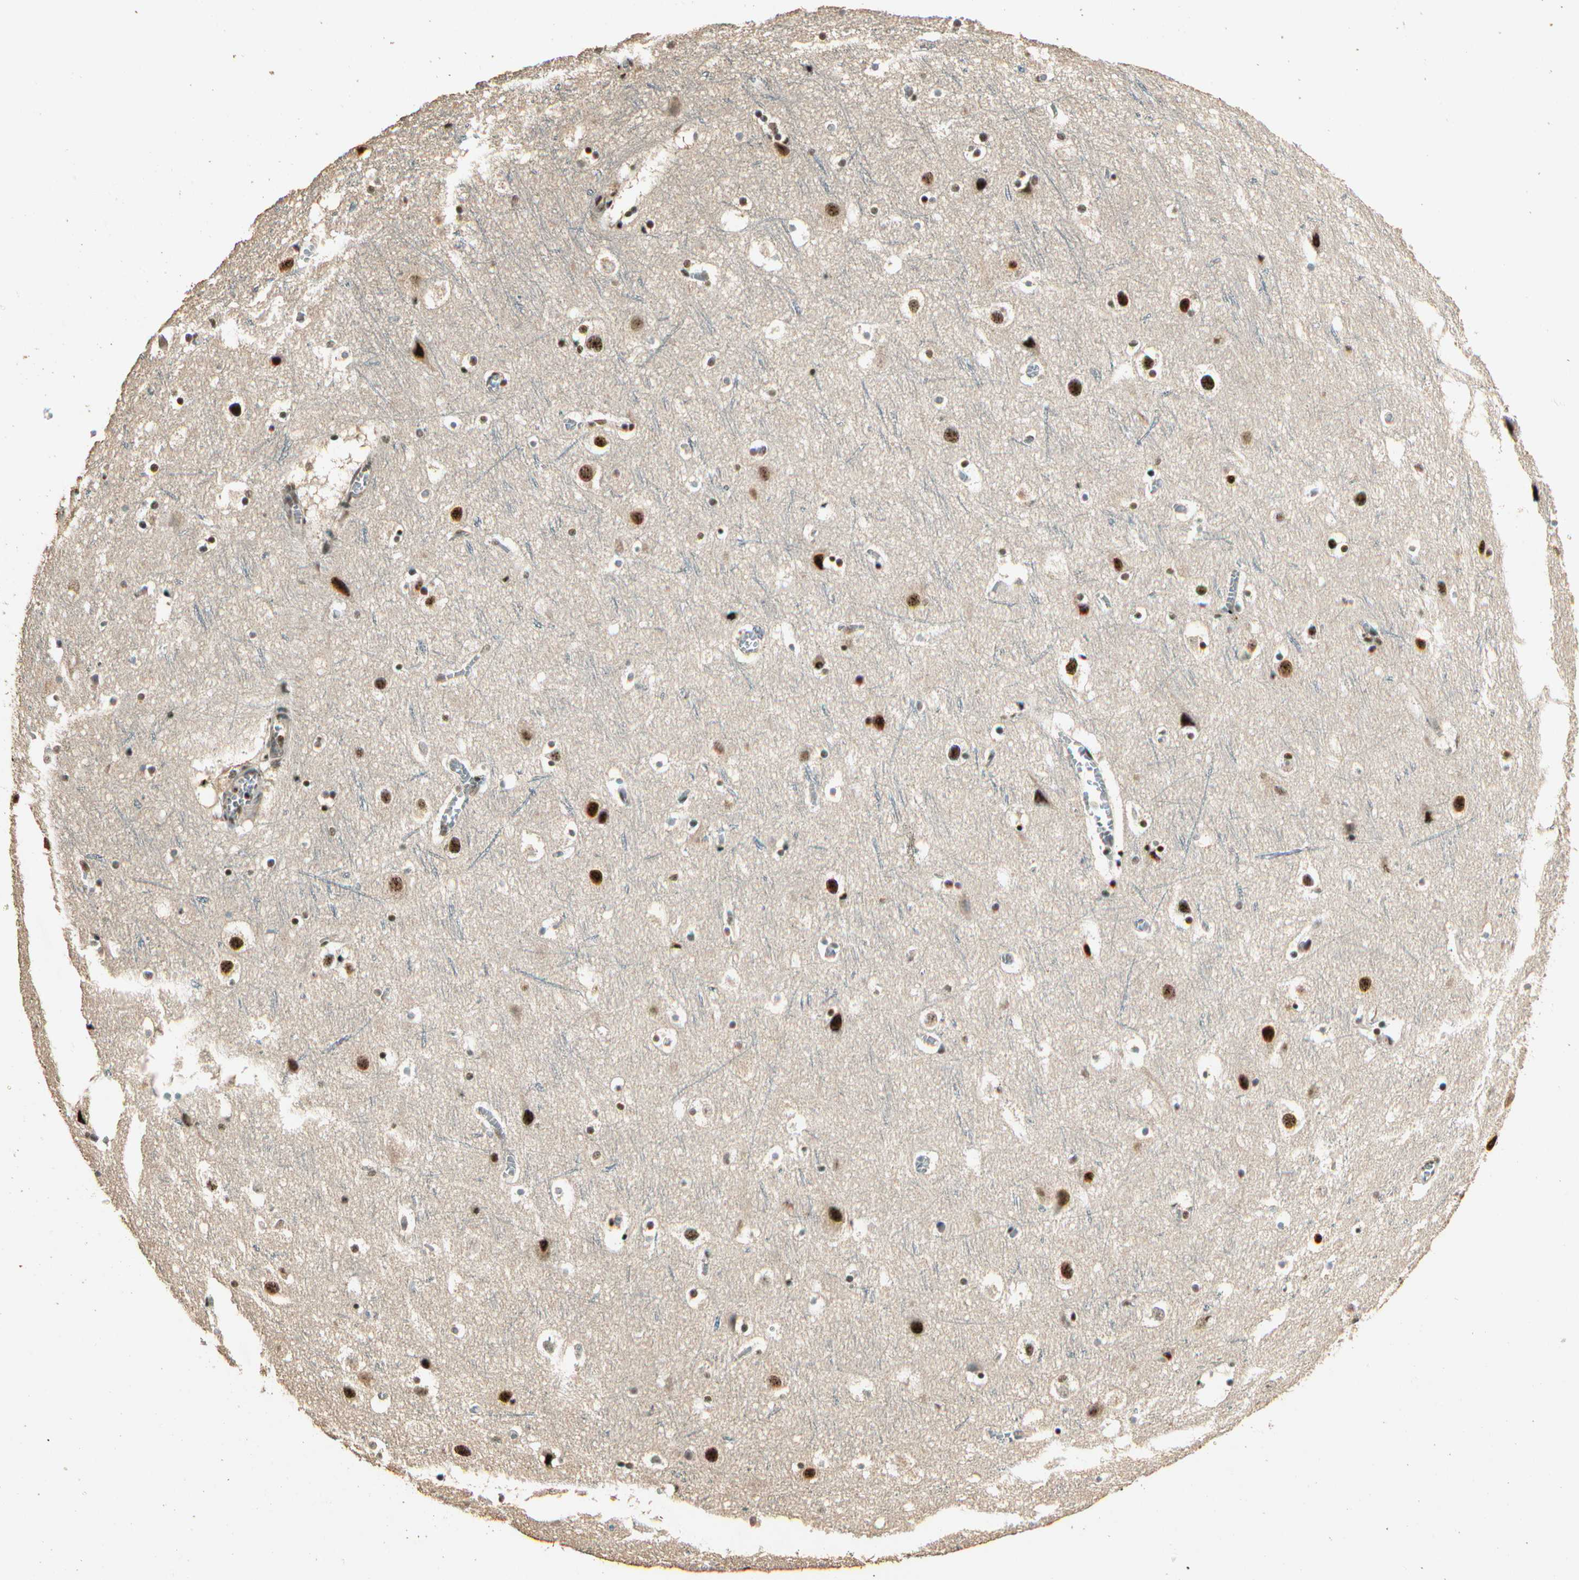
{"staining": {"intensity": "strong", "quantity": ">75%", "location": "nuclear"}, "tissue": "cerebral cortex", "cell_type": "Endothelial cells", "image_type": "normal", "snomed": [{"axis": "morphology", "description": "Normal tissue, NOS"}, {"axis": "topography", "description": "Cerebral cortex"}], "caption": "Endothelial cells show strong nuclear positivity in approximately >75% of cells in unremarkable cerebral cortex.", "gene": "RBM25", "patient": {"sex": "male", "age": 45}}